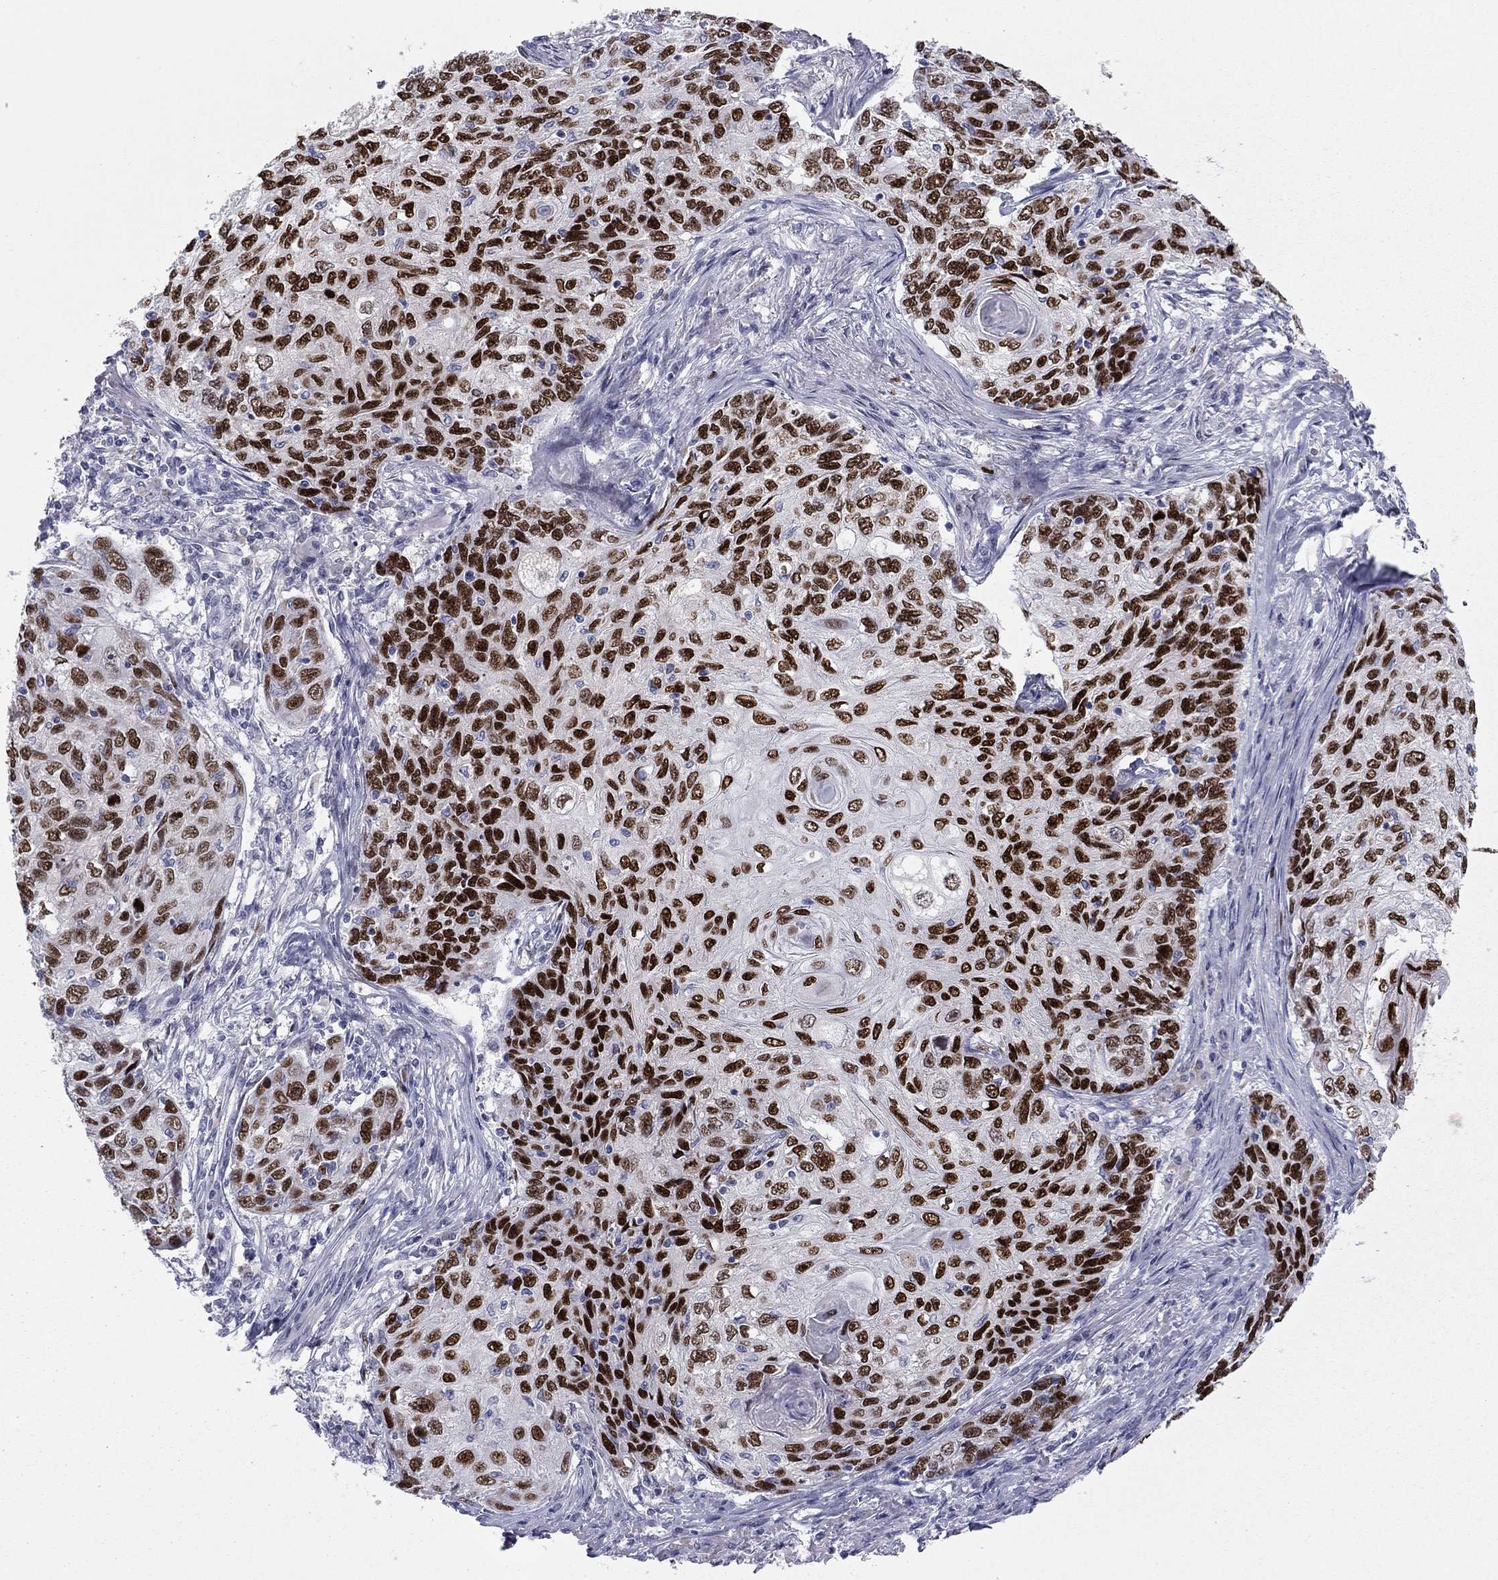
{"staining": {"intensity": "strong", "quantity": ">75%", "location": "nuclear"}, "tissue": "skin cancer", "cell_type": "Tumor cells", "image_type": "cancer", "snomed": [{"axis": "morphology", "description": "Squamous cell carcinoma, NOS"}, {"axis": "topography", "description": "Skin"}], "caption": "Immunohistochemical staining of human skin cancer (squamous cell carcinoma) shows high levels of strong nuclear protein positivity in approximately >75% of tumor cells. The staining was performed using DAB (3,3'-diaminobenzidine) to visualize the protein expression in brown, while the nuclei were stained in blue with hematoxylin (Magnification: 20x).", "gene": "TFAP2B", "patient": {"sex": "male", "age": 92}}